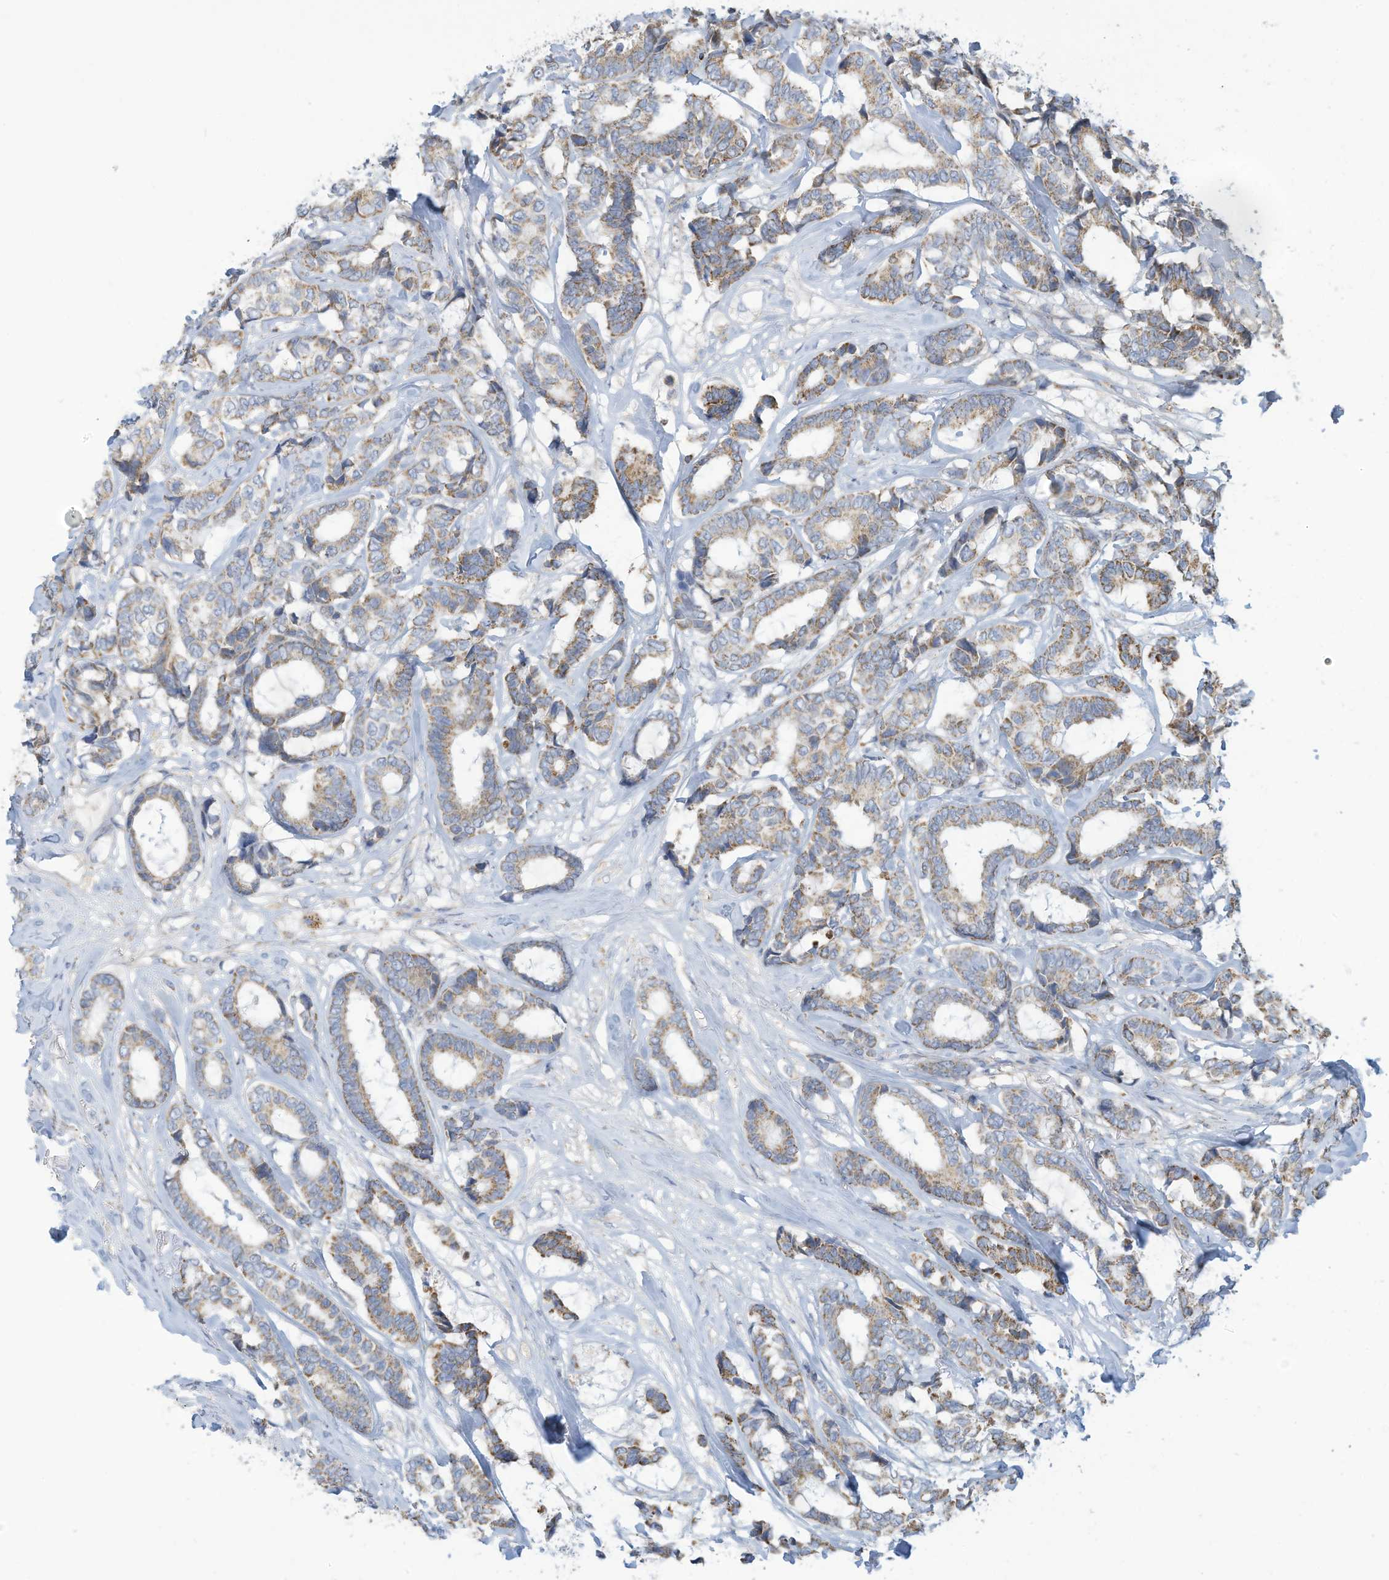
{"staining": {"intensity": "moderate", "quantity": "25%-75%", "location": "cytoplasmic/membranous"}, "tissue": "breast cancer", "cell_type": "Tumor cells", "image_type": "cancer", "snomed": [{"axis": "morphology", "description": "Duct carcinoma"}, {"axis": "topography", "description": "Breast"}], "caption": "Intraductal carcinoma (breast) stained with immunohistochemistry (IHC) exhibits moderate cytoplasmic/membranous staining in about 25%-75% of tumor cells.", "gene": "NLN", "patient": {"sex": "female", "age": 87}}